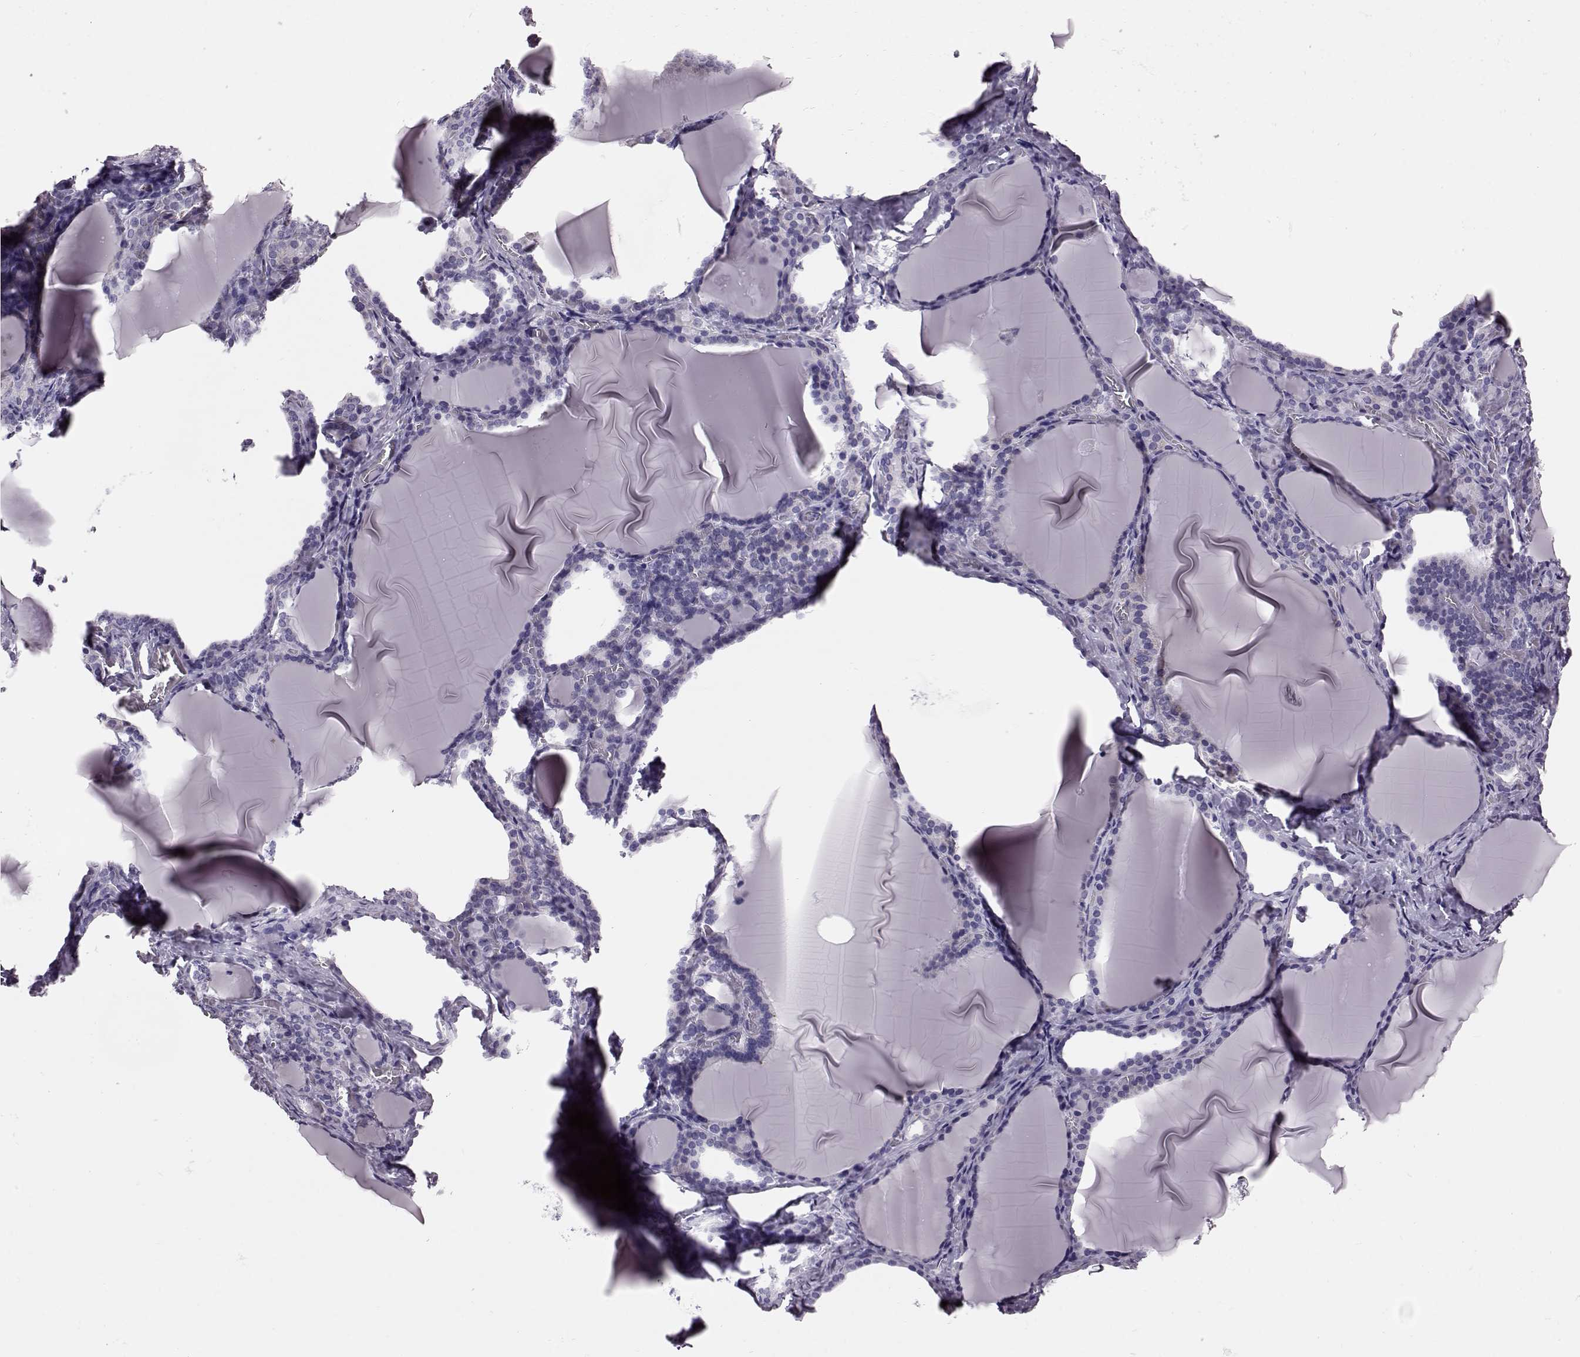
{"staining": {"intensity": "negative", "quantity": "none", "location": "none"}, "tissue": "thyroid gland", "cell_type": "Glandular cells", "image_type": "normal", "snomed": [{"axis": "morphology", "description": "Normal tissue, NOS"}, {"axis": "morphology", "description": "Hyperplasia, NOS"}, {"axis": "topography", "description": "Thyroid gland"}], "caption": "Immunohistochemical staining of normal human thyroid gland shows no significant positivity in glandular cells. (DAB (3,3'-diaminobenzidine) immunohistochemistry (IHC) visualized using brightfield microscopy, high magnification).", "gene": "RIMS2", "patient": {"sex": "female", "age": 27}}